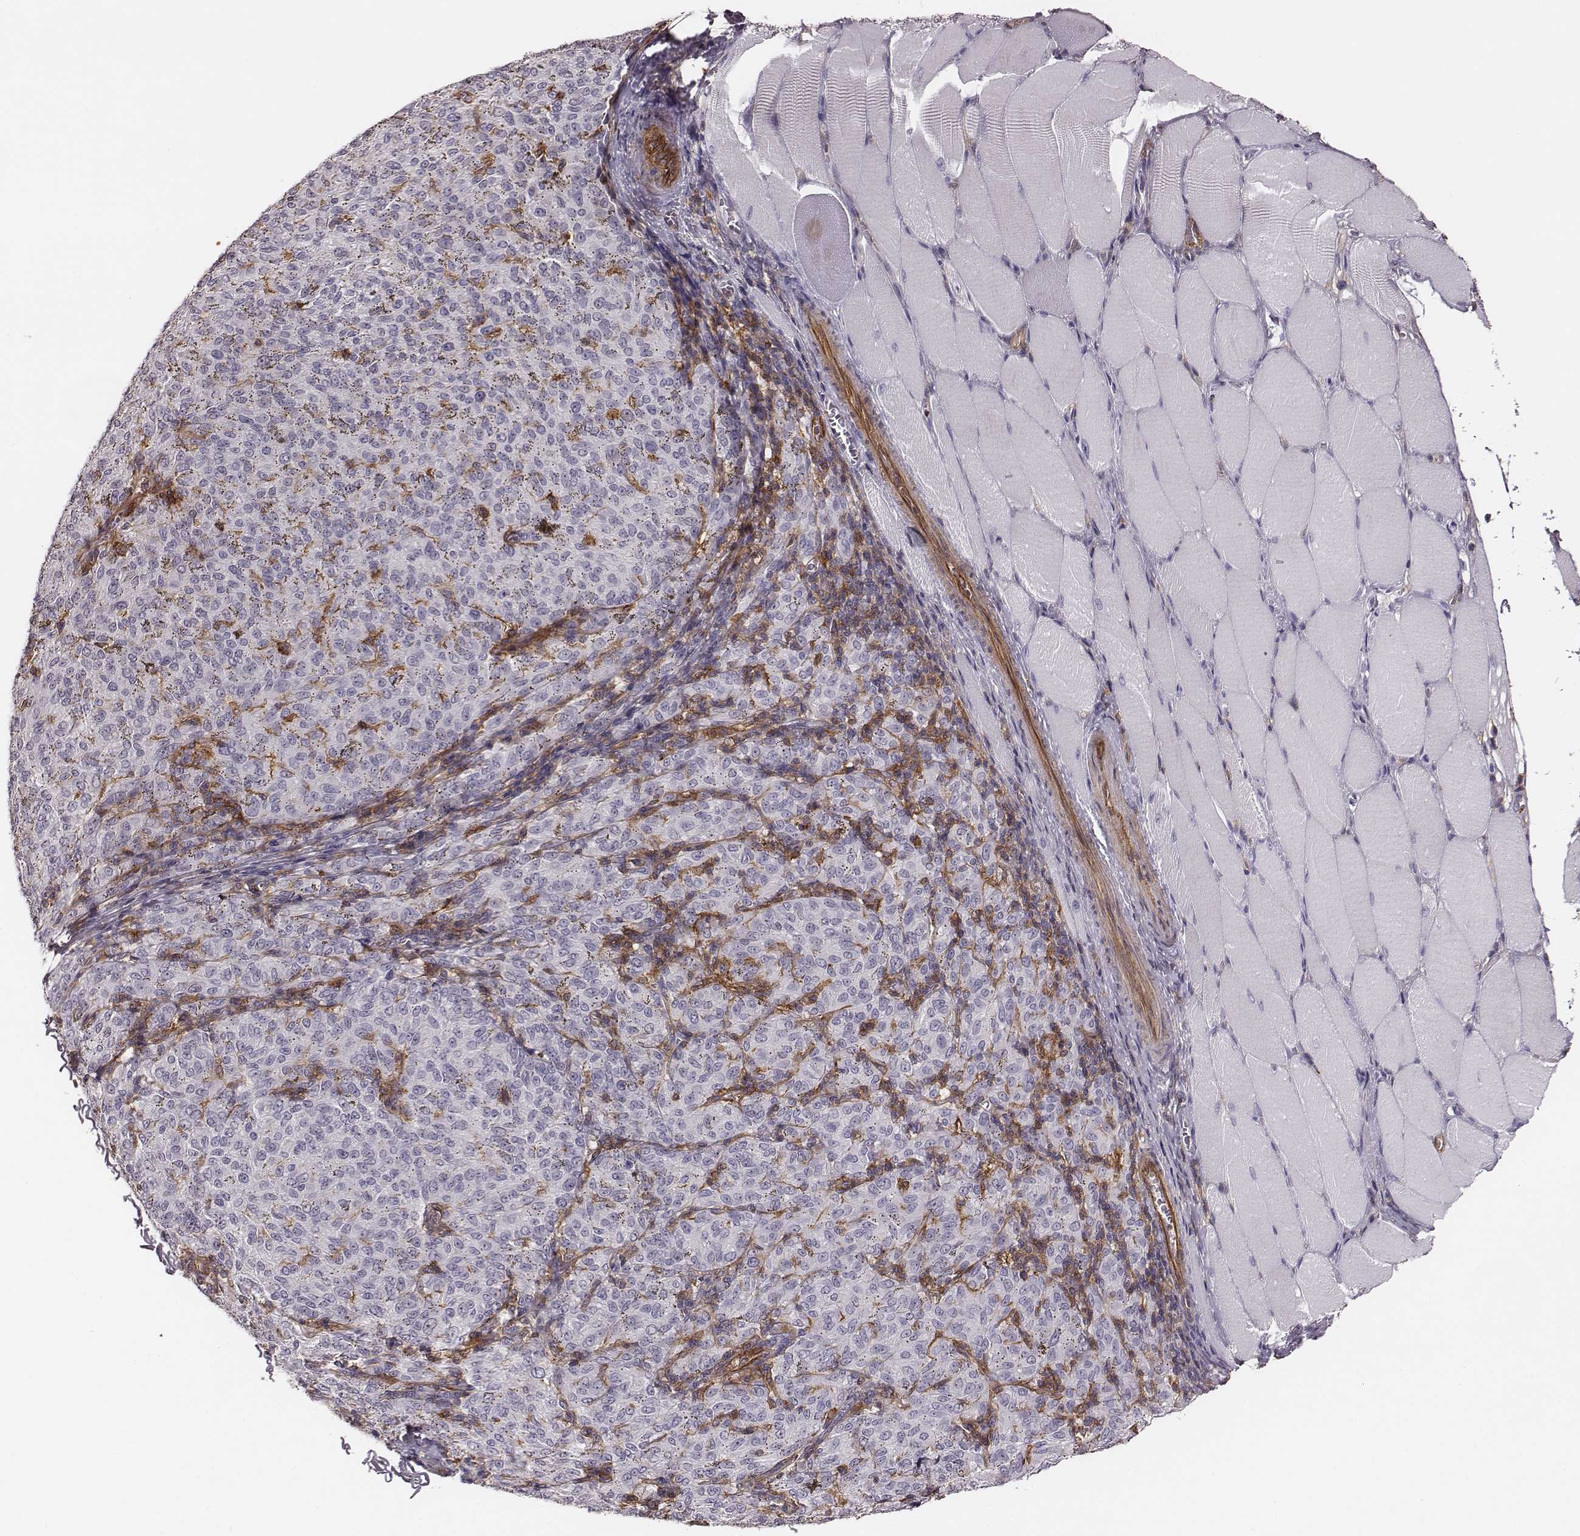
{"staining": {"intensity": "negative", "quantity": "none", "location": "none"}, "tissue": "melanoma", "cell_type": "Tumor cells", "image_type": "cancer", "snomed": [{"axis": "morphology", "description": "Malignant melanoma, NOS"}, {"axis": "topography", "description": "Skin"}], "caption": "This is a photomicrograph of immunohistochemistry staining of malignant melanoma, which shows no staining in tumor cells.", "gene": "ZYX", "patient": {"sex": "female", "age": 72}}